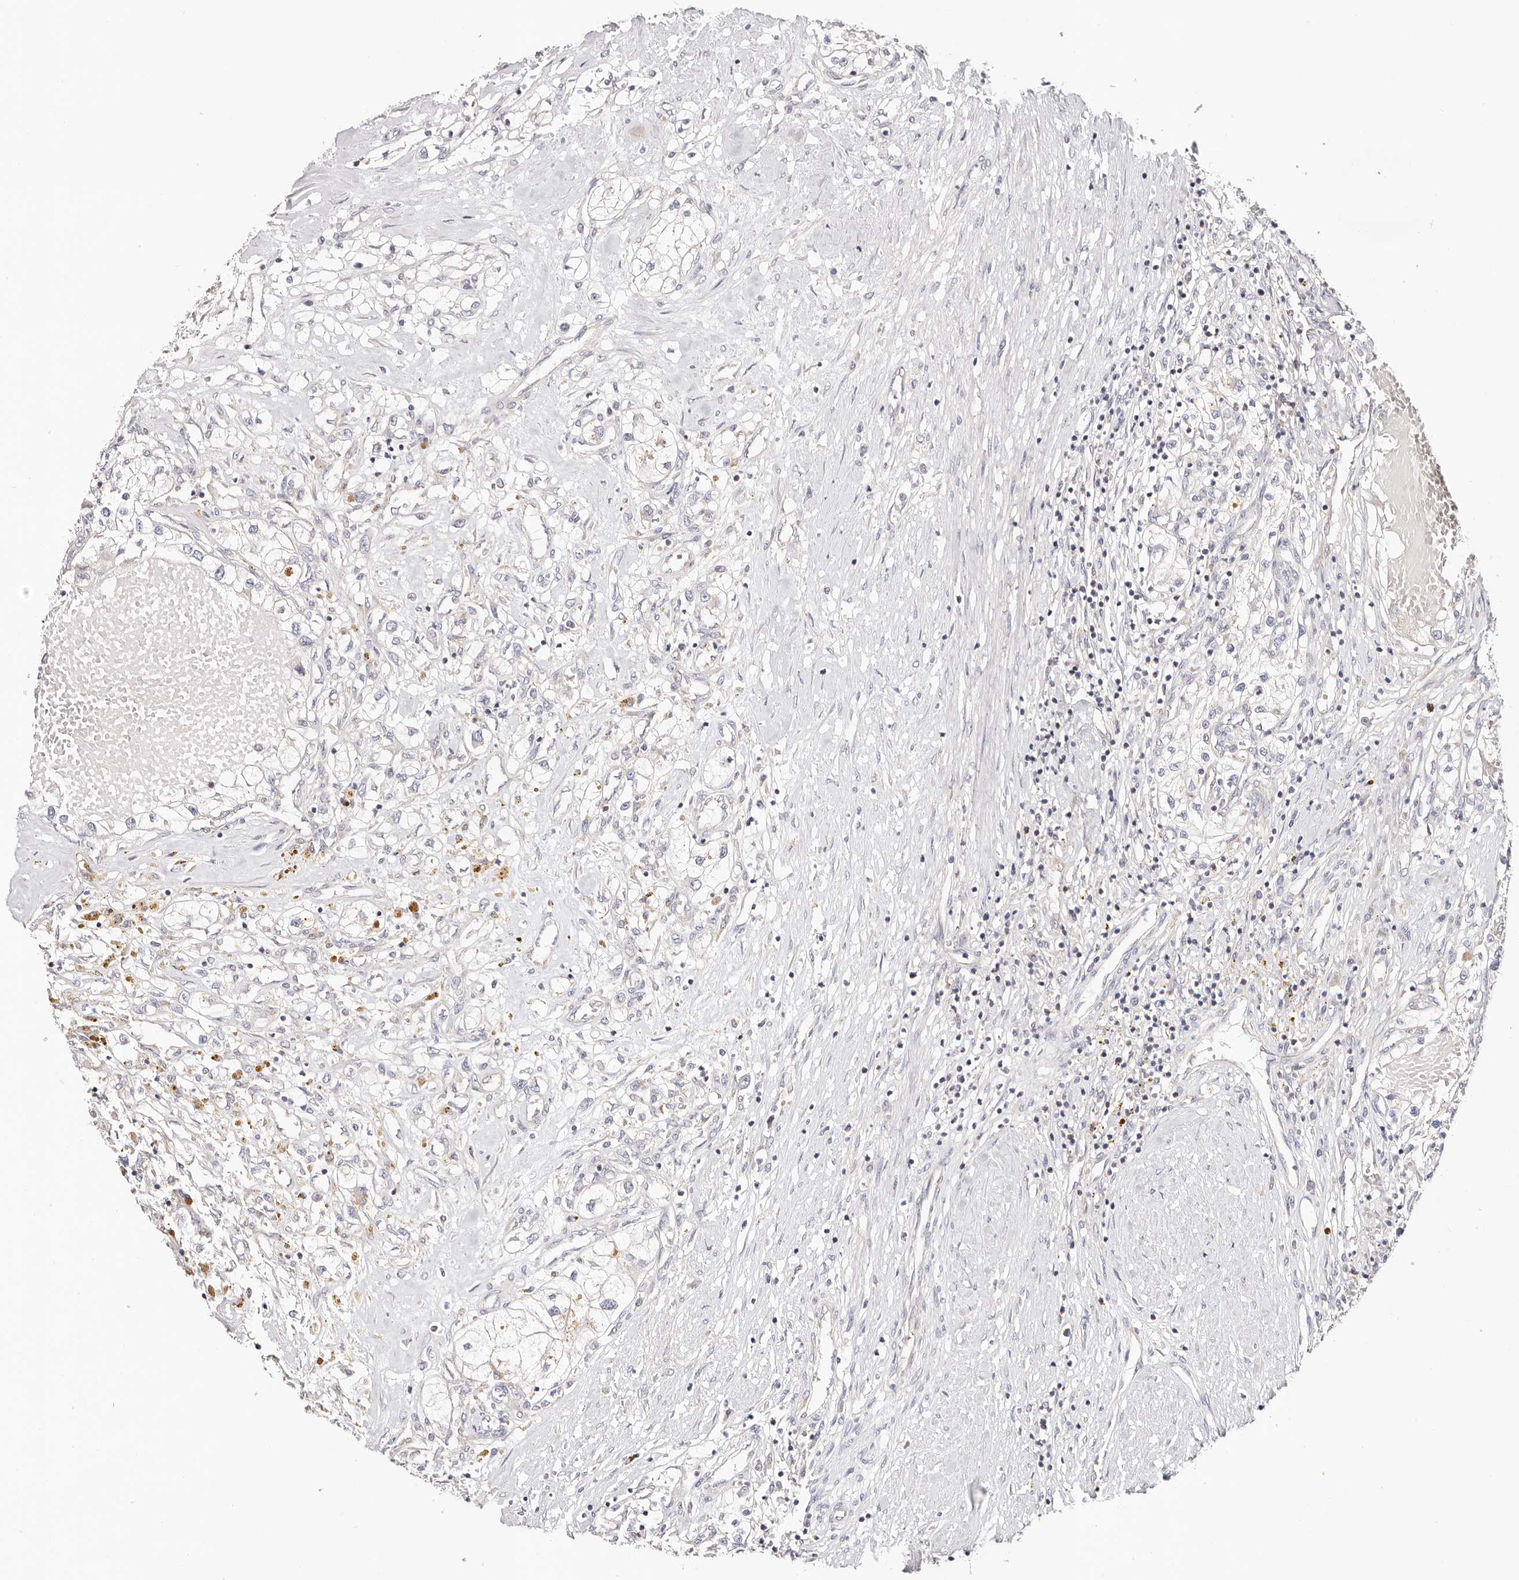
{"staining": {"intensity": "negative", "quantity": "none", "location": "none"}, "tissue": "renal cancer", "cell_type": "Tumor cells", "image_type": "cancer", "snomed": [{"axis": "morphology", "description": "Normal tissue, NOS"}, {"axis": "morphology", "description": "Adenocarcinoma, NOS"}, {"axis": "topography", "description": "Kidney"}], "caption": "Immunohistochemistry micrograph of neoplastic tissue: renal cancer stained with DAB reveals no significant protein staining in tumor cells. (Stains: DAB (3,3'-diaminobenzidine) immunohistochemistry with hematoxylin counter stain, Microscopy: brightfield microscopy at high magnification).", "gene": "GNA13", "patient": {"sex": "male", "age": 68}}